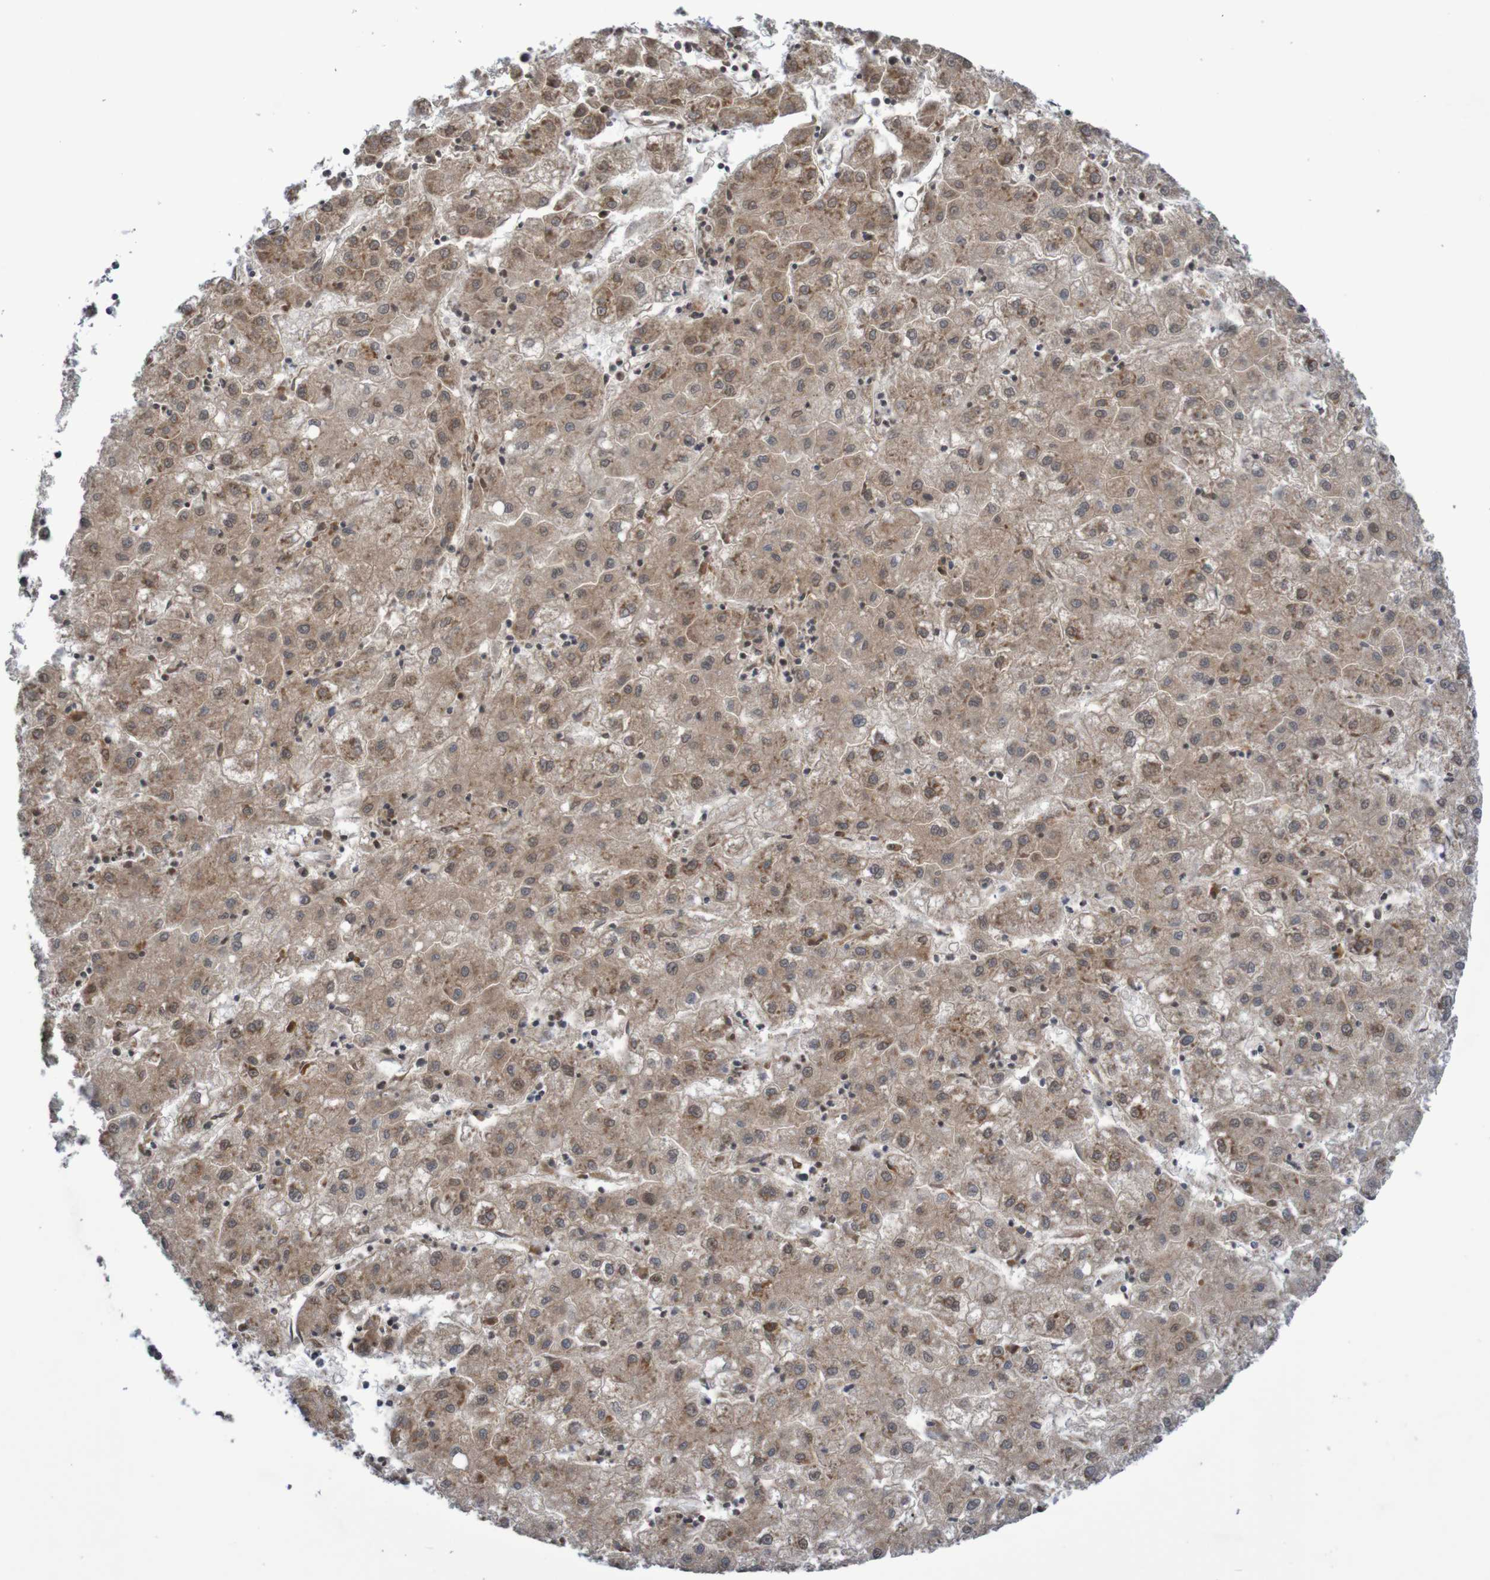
{"staining": {"intensity": "moderate", "quantity": ">75%", "location": "cytoplasmic/membranous"}, "tissue": "liver cancer", "cell_type": "Tumor cells", "image_type": "cancer", "snomed": [{"axis": "morphology", "description": "Carcinoma, Hepatocellular, NOS"}, {"axis": "topography", "description": "Liver"}], "caption": "Liver hepatocellular carcinoma tissue reveals moderate cytoplasmic/membranous positivity in approximately >75% of tumor cells, visualized by immunohistochemistry.", "gene": "LRRC47", "patient": {"sex": "male", "age": 72}}